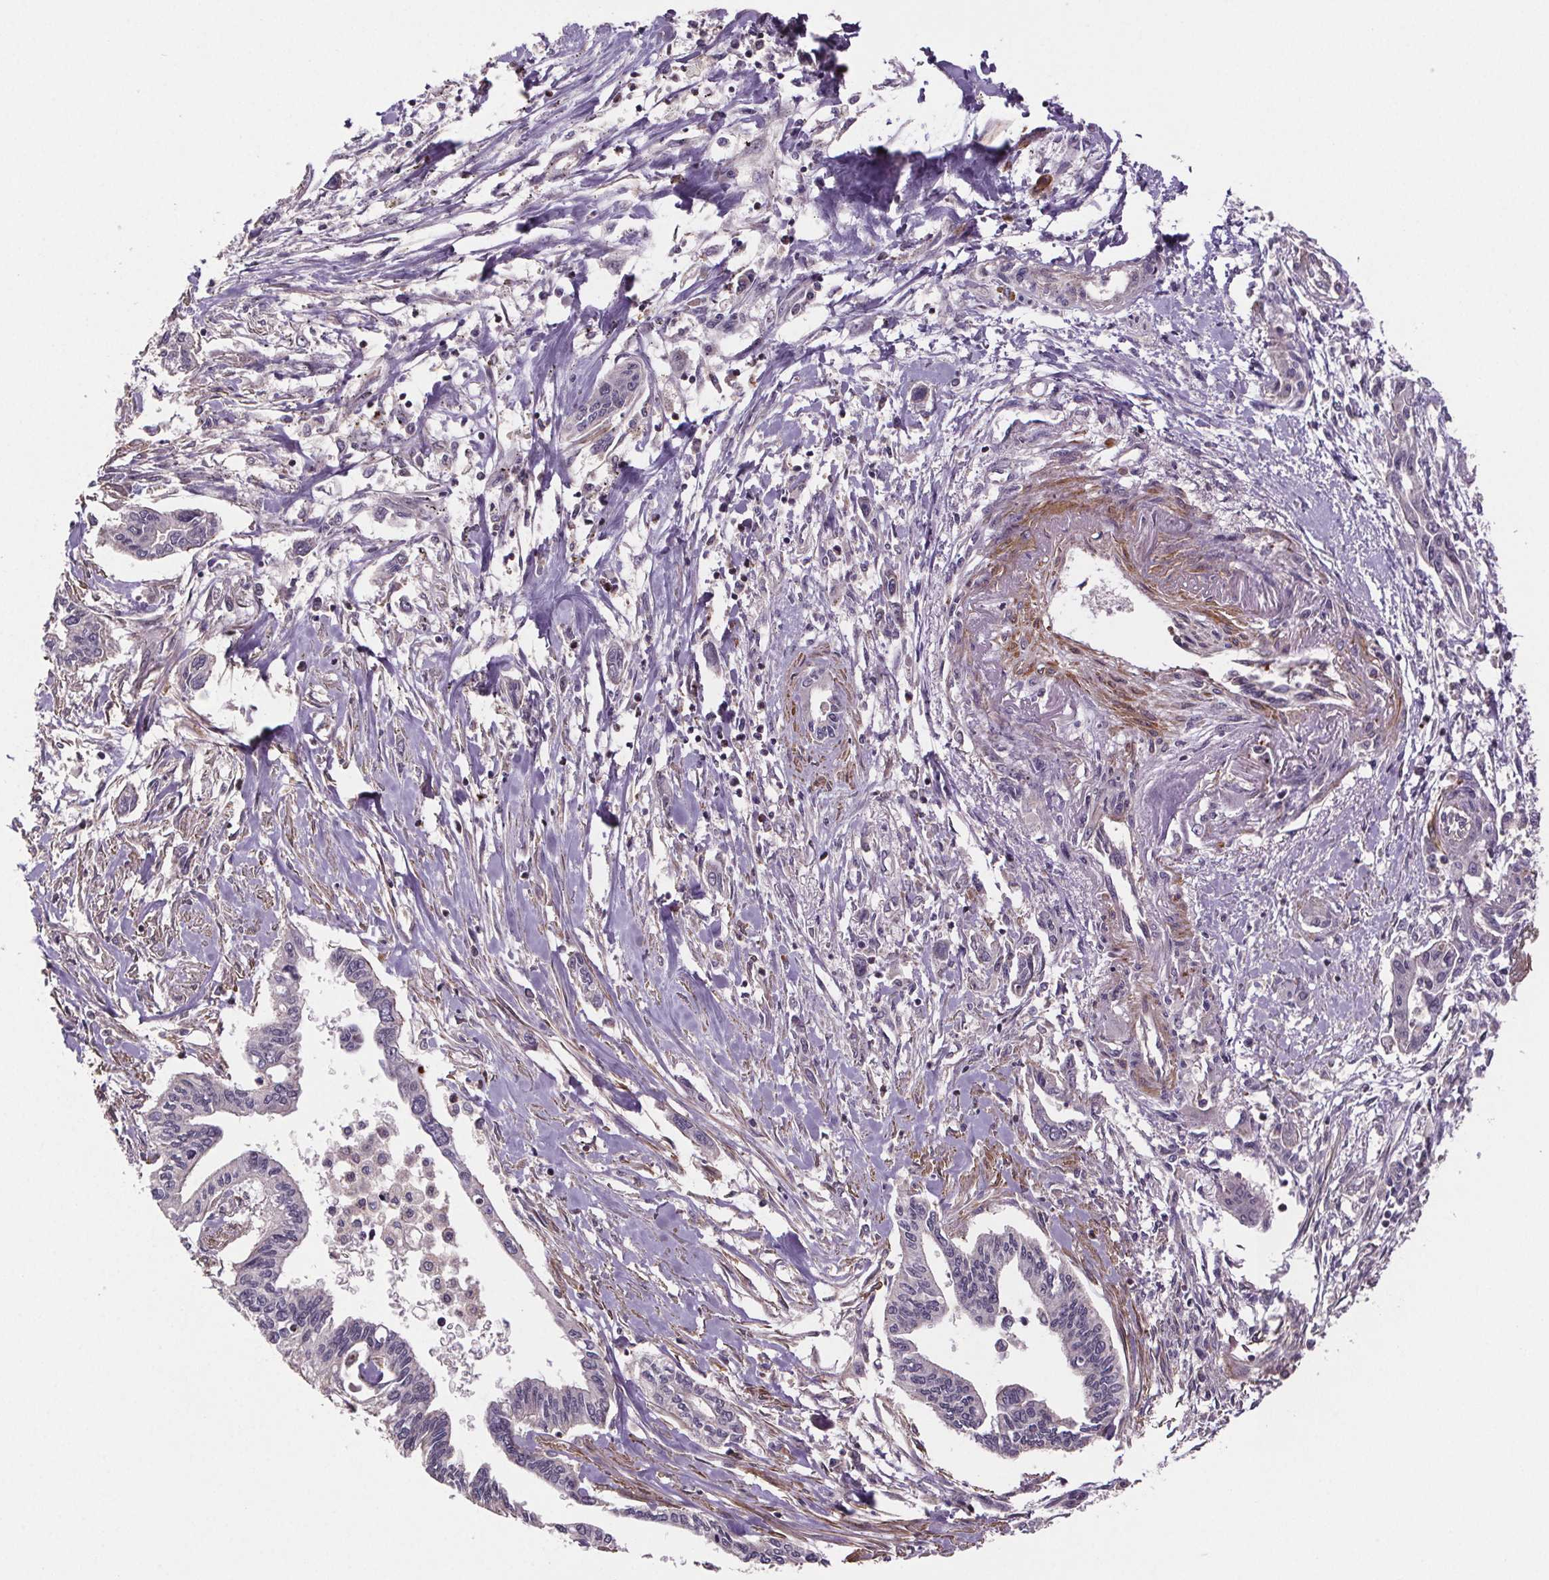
{"staining": {"intensity": "negative", "quantity": "none", "location": "none"}, "tissue": "pancreatic cancer", "cell_type": "Tumor cells", "image_type": "cancer", "snomed": [{"axis": "morphology", "description": "Adenocarcinoma, NOS"}, {"axis": "topography", "description": "Pancreas"}], "caption": "A histopathology image of human adenocarcinoma (pancreatic) is negative for staining in tumor cells. (DAB IHC with hematoxylin counter stain).", "gene": "CLN3", "patient": {"sex": "male", "age": 60}}